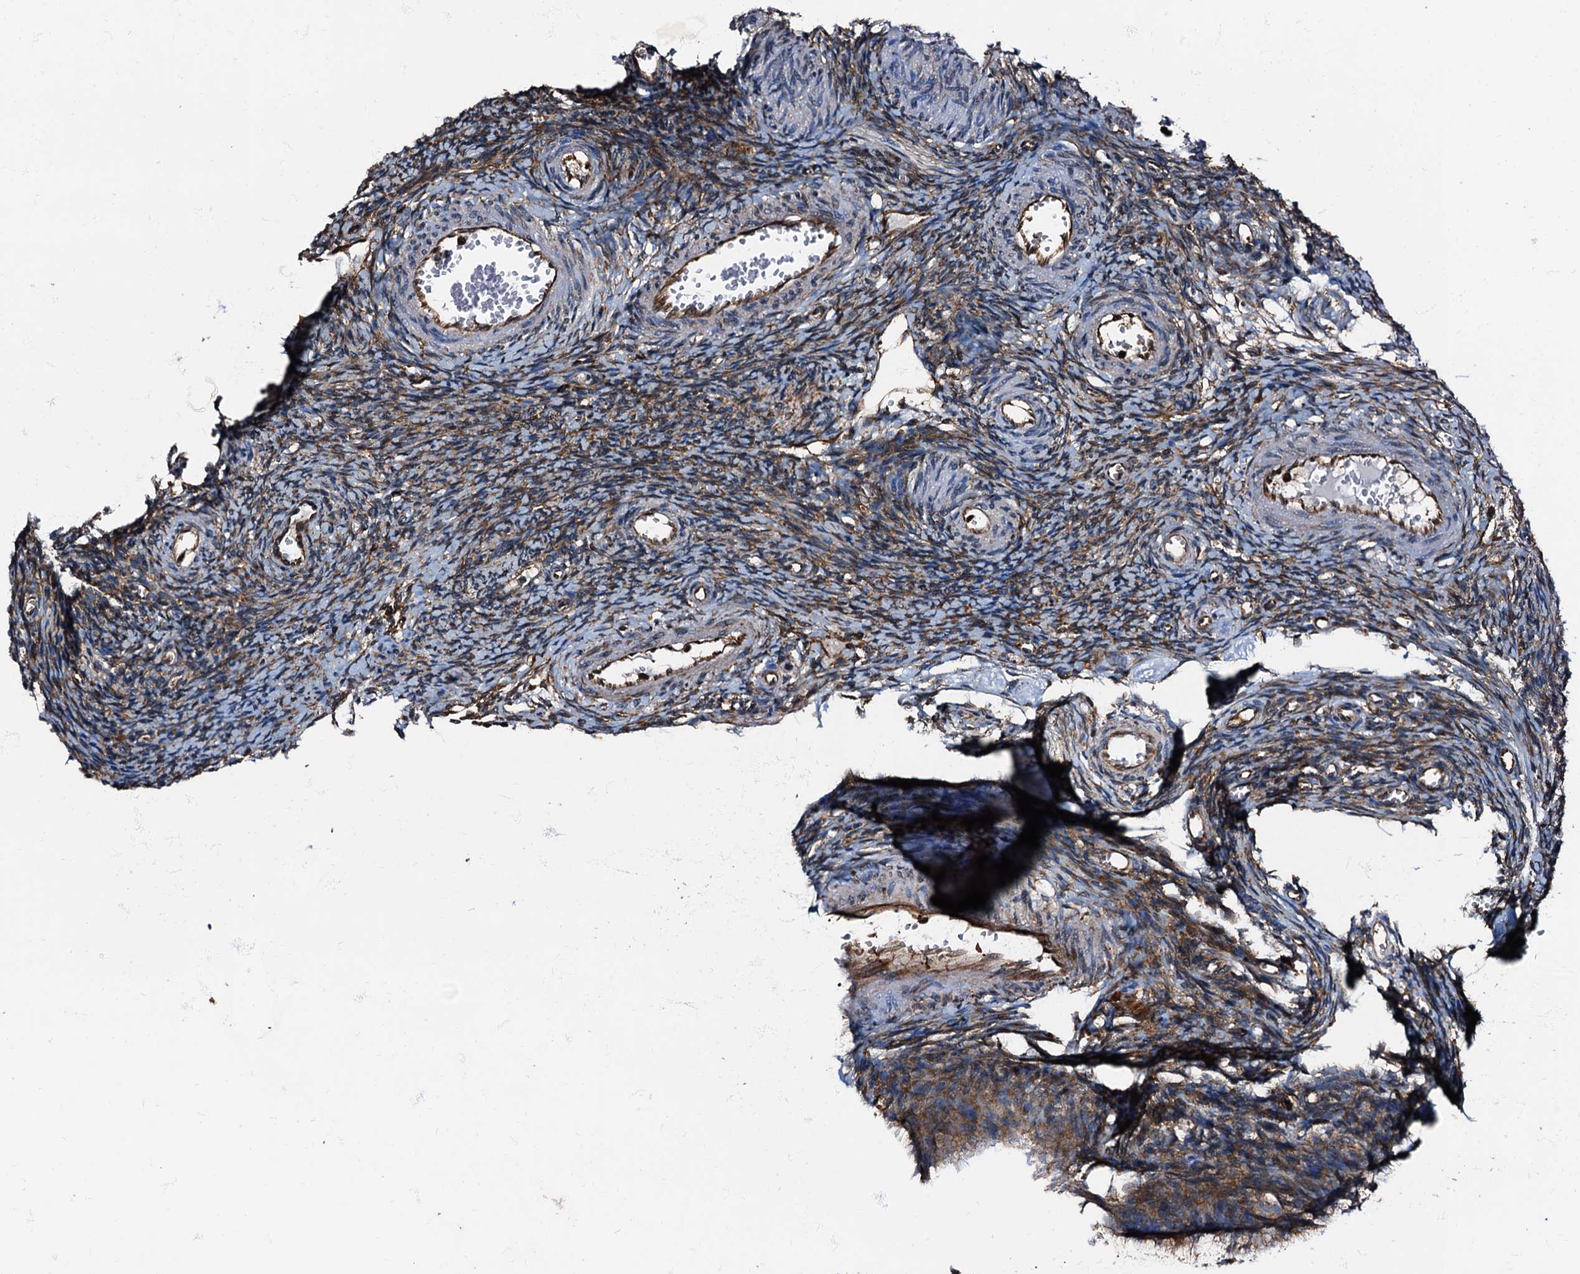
{"staining": {"intensity": "moderate", "quantity": ">75%", "location": "cytoplasmic/membranous"}, "tissue": "ovary", "cell_type": "Ovarian stroma cells", "image_type": "normal", "snomed": [{"axis": "morphology", "description": "Normal tissue, NOS"}, {"axis": "topography", "description": "Ovary"}], "caption": "Immunohistochemistry (DAB (3,3'-diaminobenzidine)) staining of benign human ovary reveals moderate cytoplasmic/membranous protein expression in about >75% of ovarian stroma cells. (DAB IHC, brown staining for protein, blue staining for nuclei).", "gene": "ATP2C1", "patient": {"sex": "female", "age": 39}}